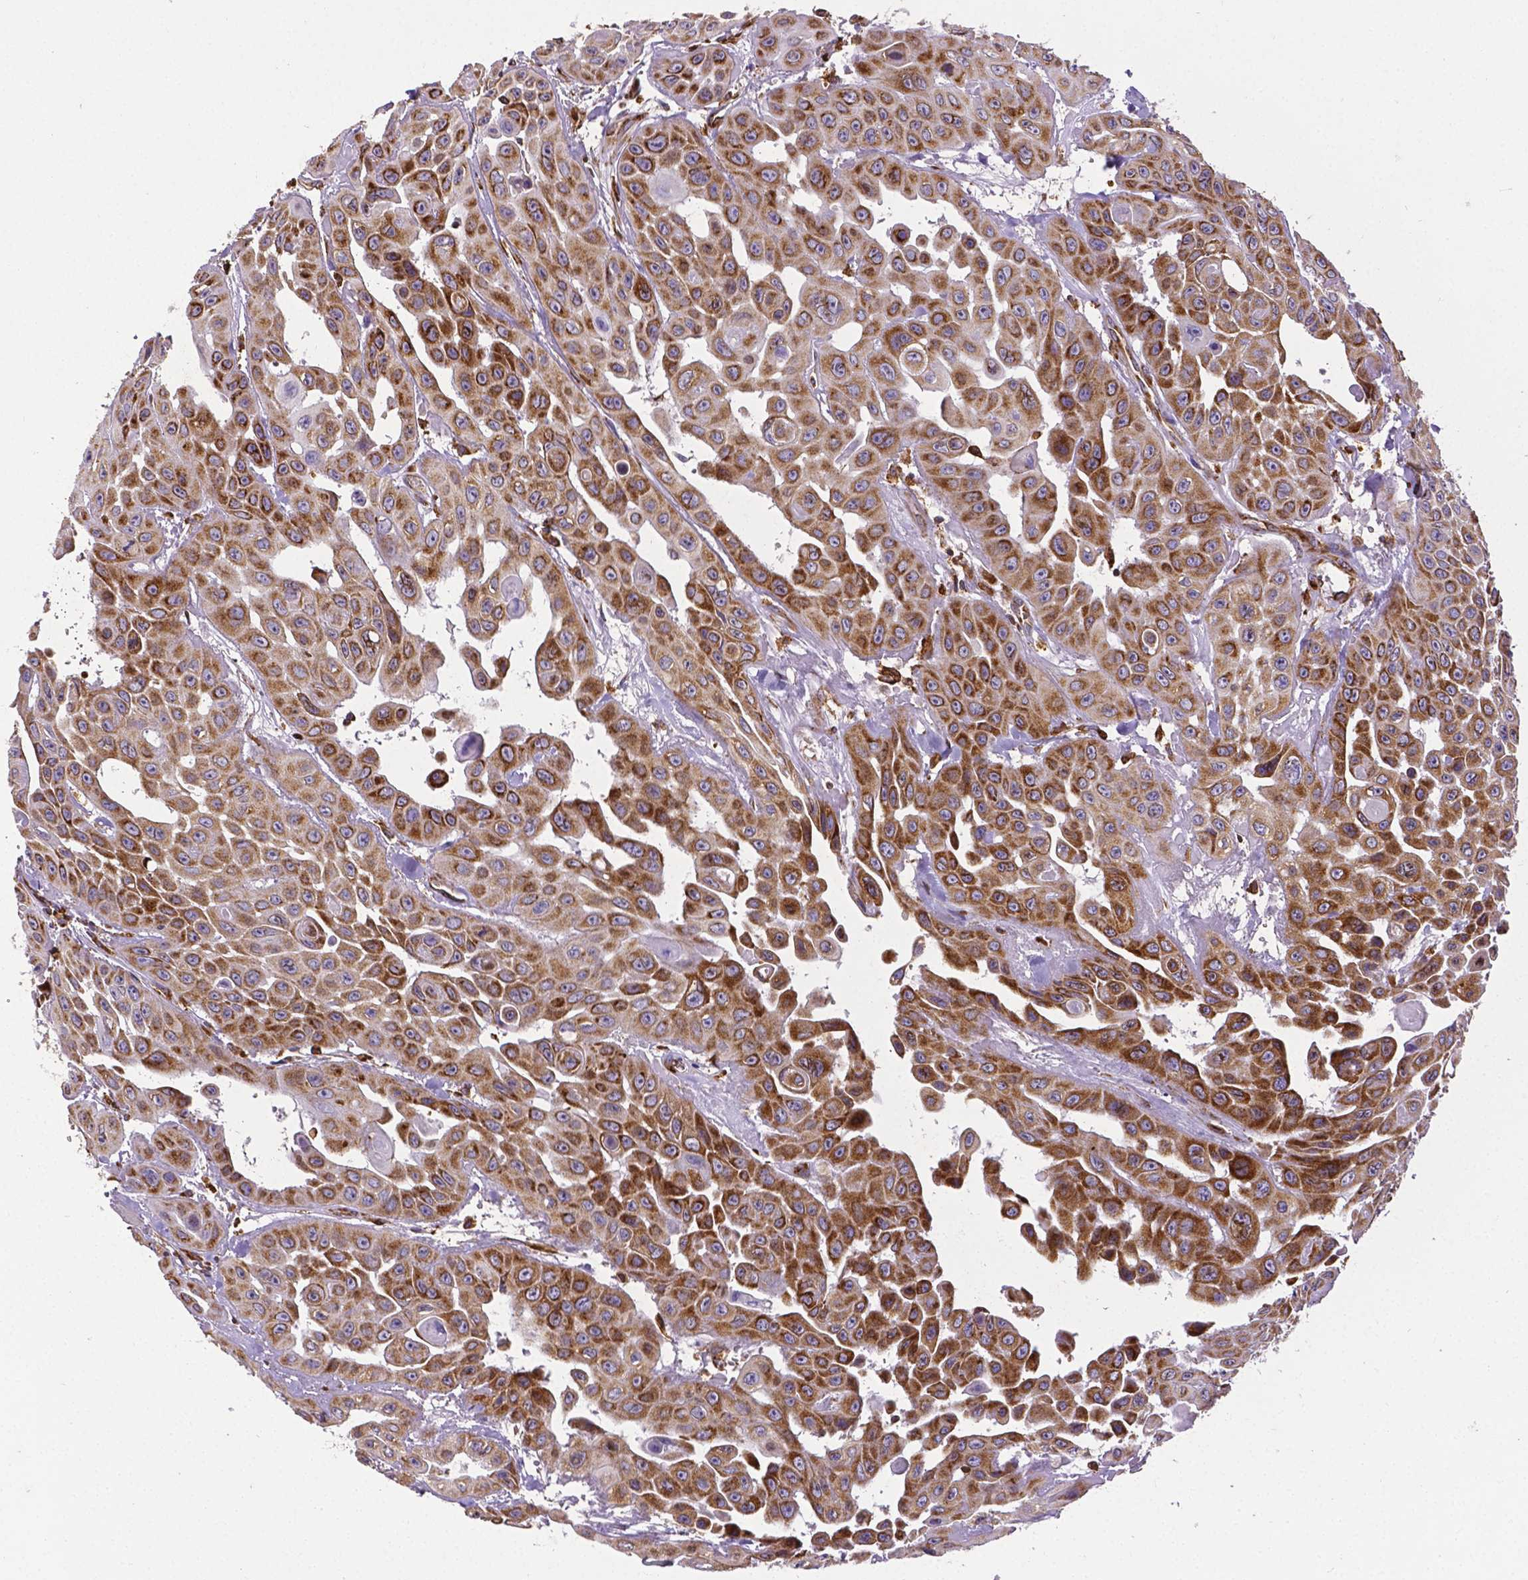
{"staining": {"intensity": "strong", "quantity": ">75%", "location": "cytoplasmic/membranous"}, "tissue": "head and neck cancer", "cell_type": "Tumor cells", "image_type": "cancer", "snomed": [{"axis": "morphology", "description": "Adenocarcinoma, NOS"}, {"axis": "topography", "description": "Head-Neck"}], "caption": "Protein staining demonstrates strong cytoplasmic/membranous staining in approximately >75% of tumor cells in head and neck adenocarcinoma.", "gene": "MTDH", "patient": {"sex": "male", "age": 73}}